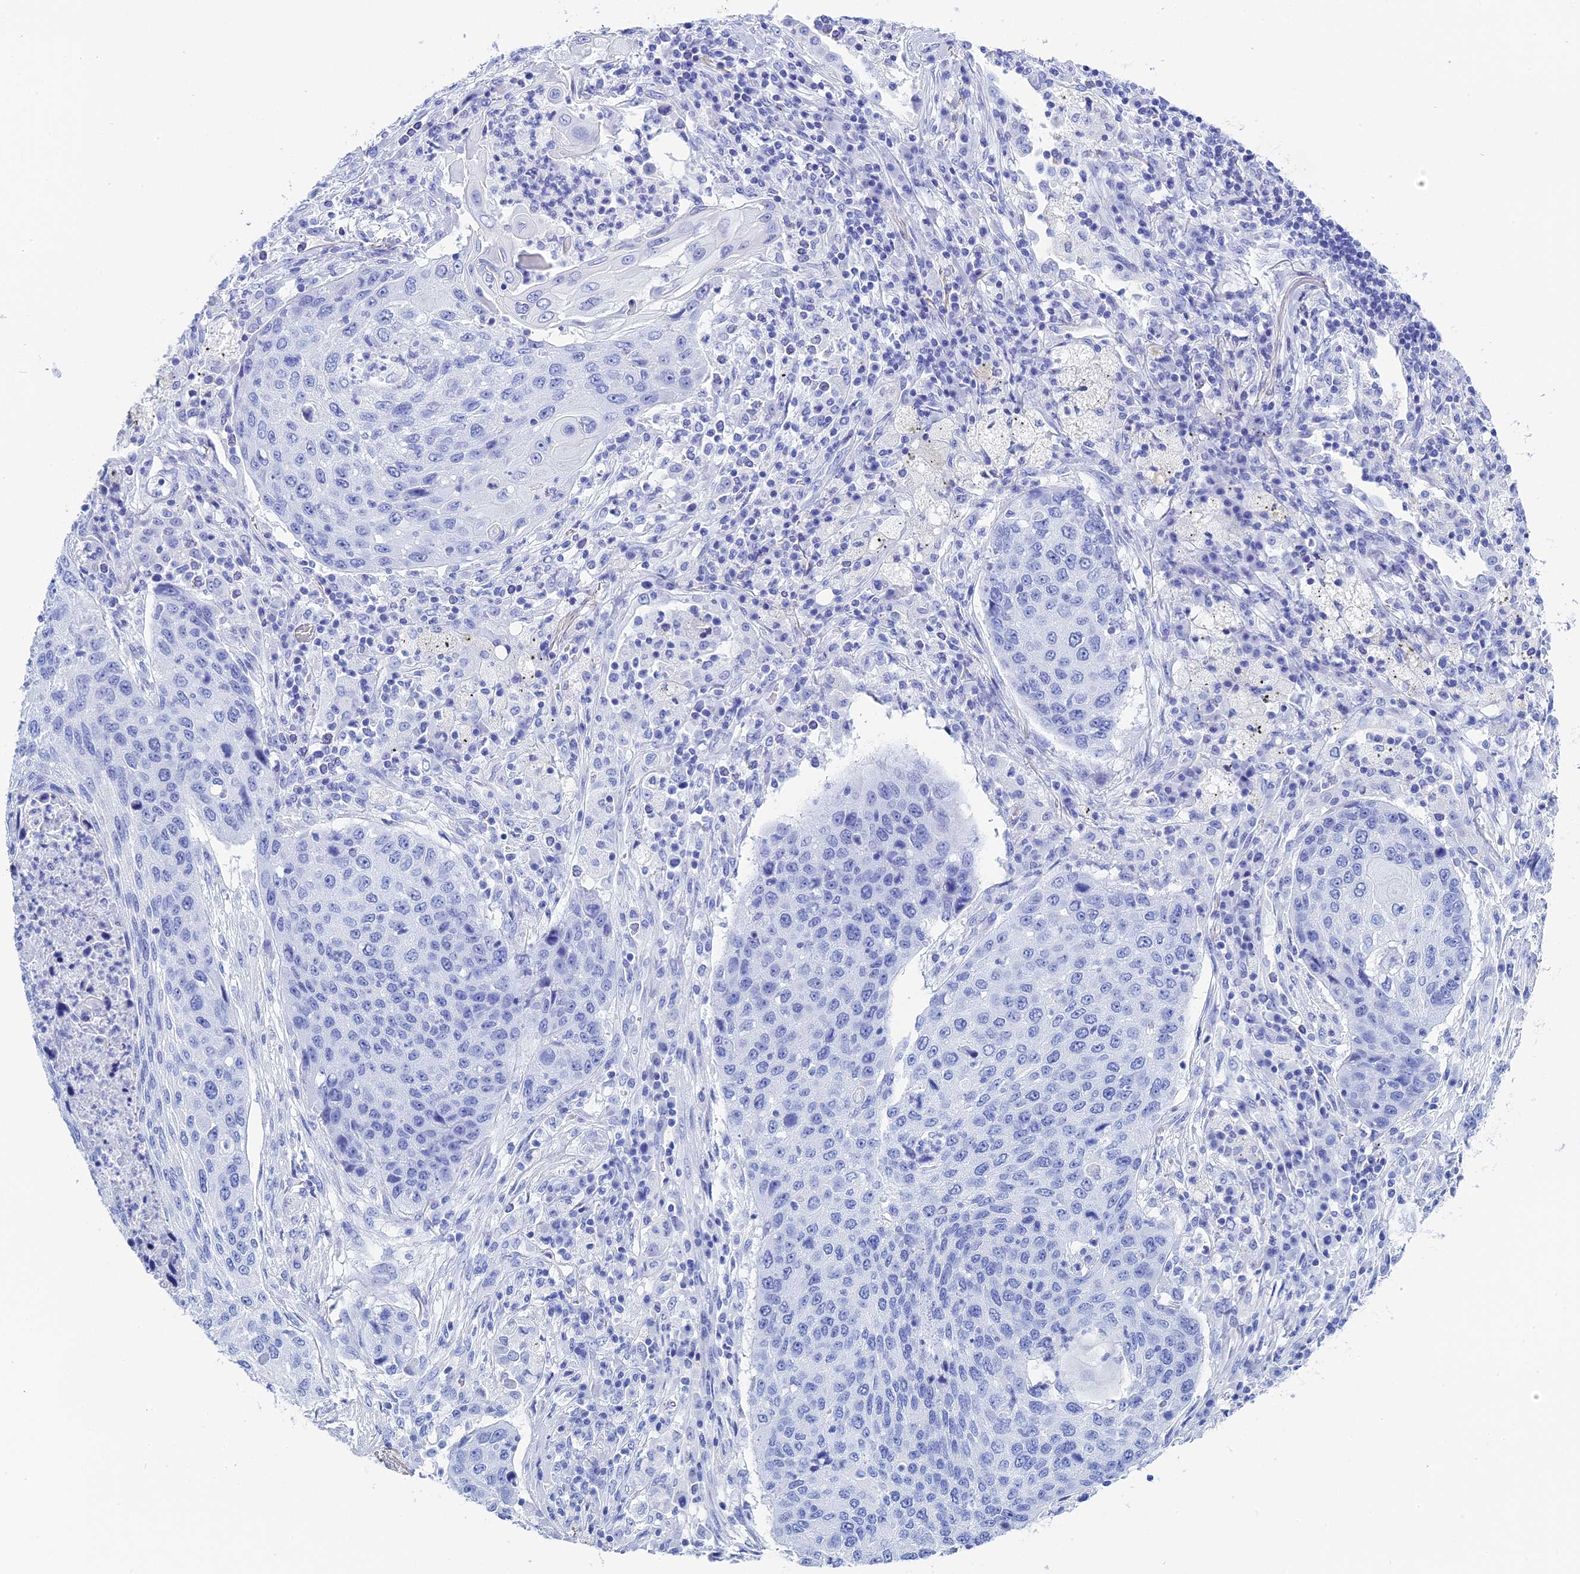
{"staining": {"intensity": "negative", "quantity": "none", "location": "none"}, "tissue": "lung cancer", "cell_type": "Tumor cells", "image_type": "cancer", "snomed": [{"axis": "morphology", "description": "Squamous cell carcinoma, NOS"}, {"axis": "topography", "description": "Lung"}], "caption": "Histopathology image shows no significant protein expression in tumor cells of lung cancer (squamous cell carcinoma). (DAB immunohistochemistry (IHC), high magnification).", "gene": "TEX101", "patient": {"sex": "female", "age": 63}}